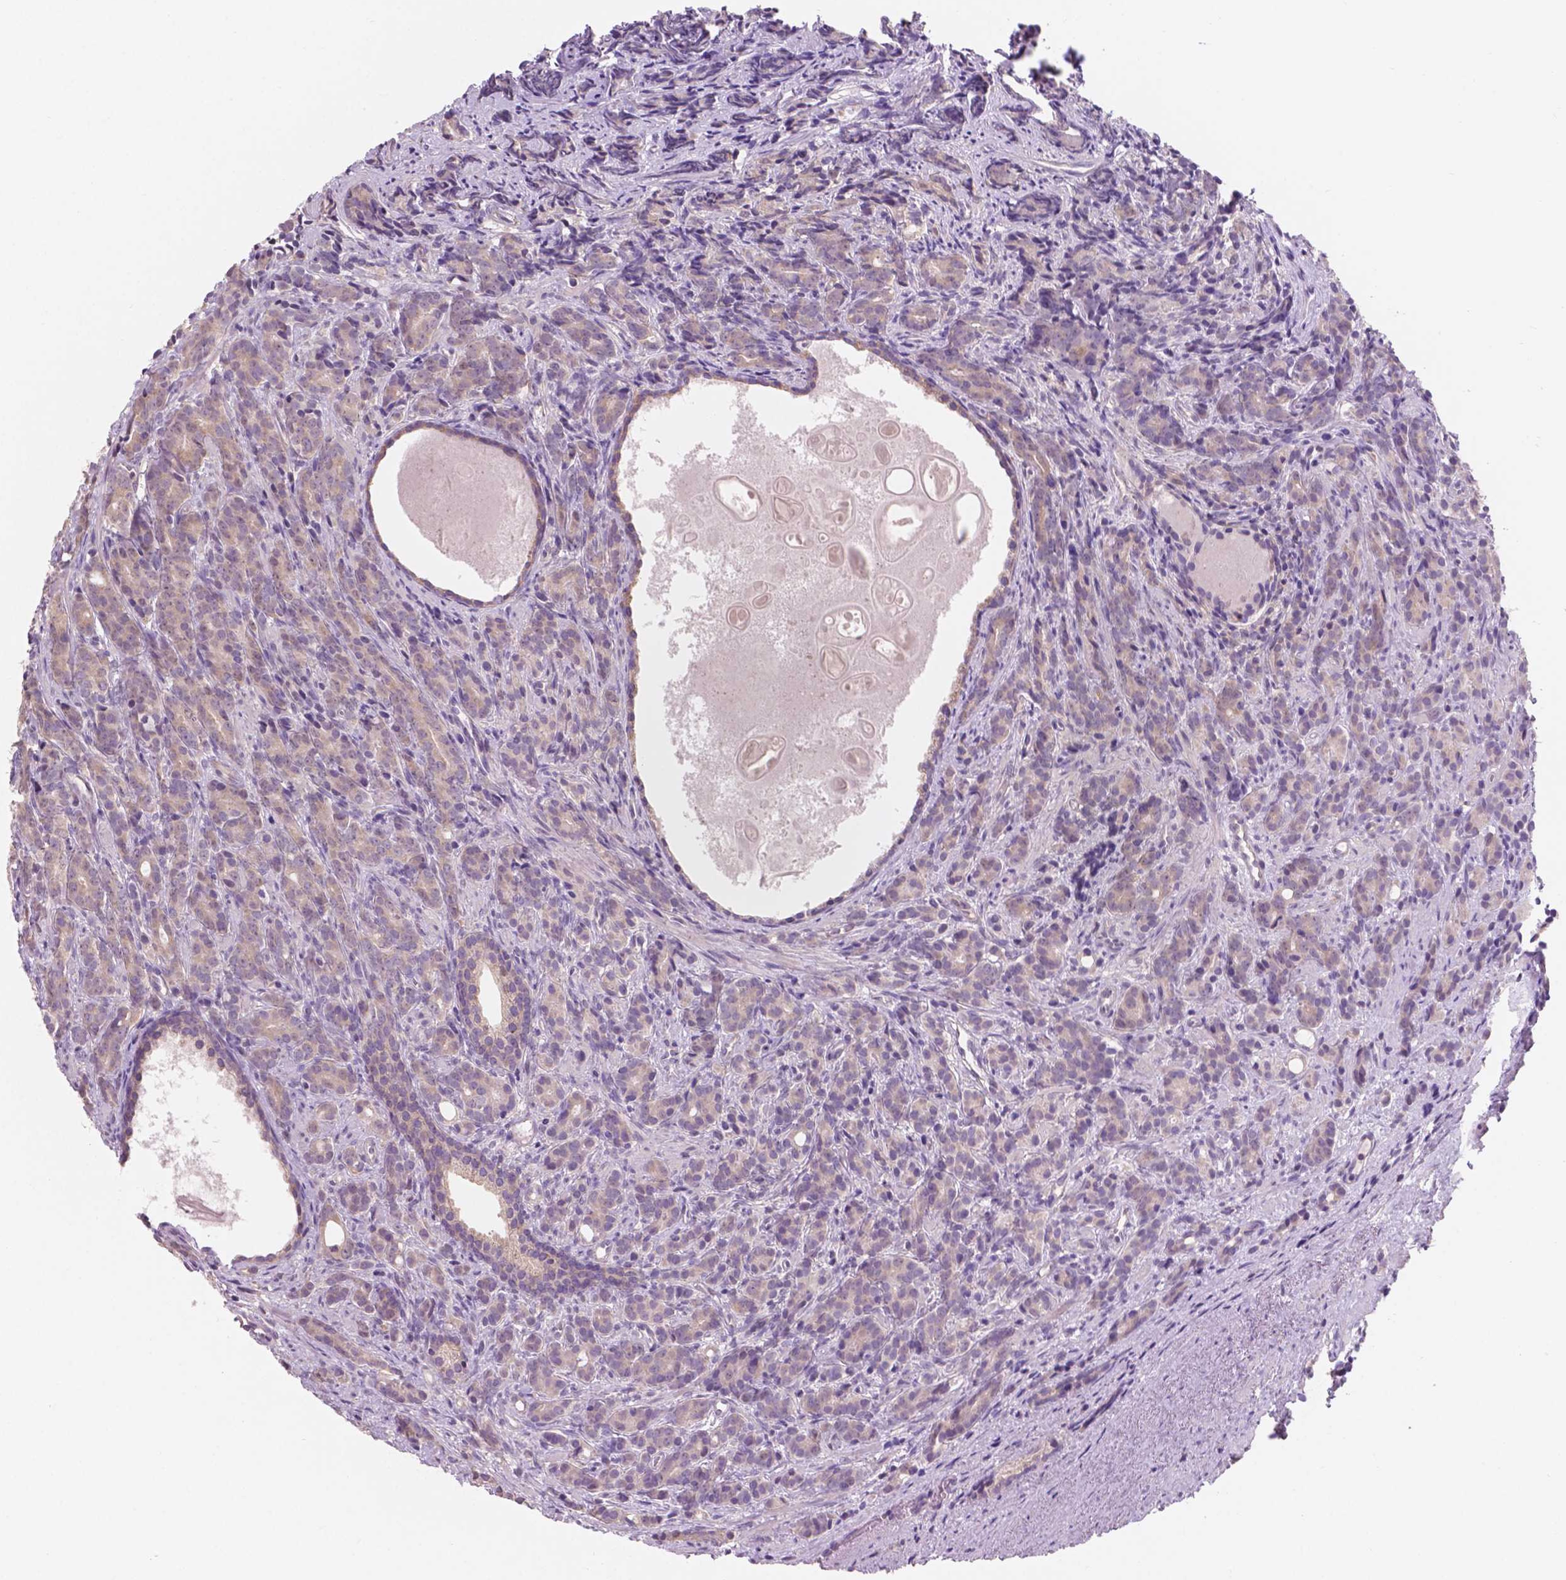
{"staining": {"intensity": "weak", "quantity": "<25%", "location": "cytoplasmic/membranous"}, "tissue": "prostate cancer", "cell_type": "Tumor cells", "image_type": "cancer", "snomed": [{"axis": "morphology", "description": "Adenocarcinoma, High grade"}, {"axis": "topography", "description": "Prostate"}], "caption": "High magnification brightfield microscopy of prostate cancer (adenocarcinoma (high-grade)) stained with DAB (brown) and counterstained with hematoxylin (blue): tumor cells show no significant expression.", "gene": "SBSN", "patient": {"sex": "male", "age": 84}}